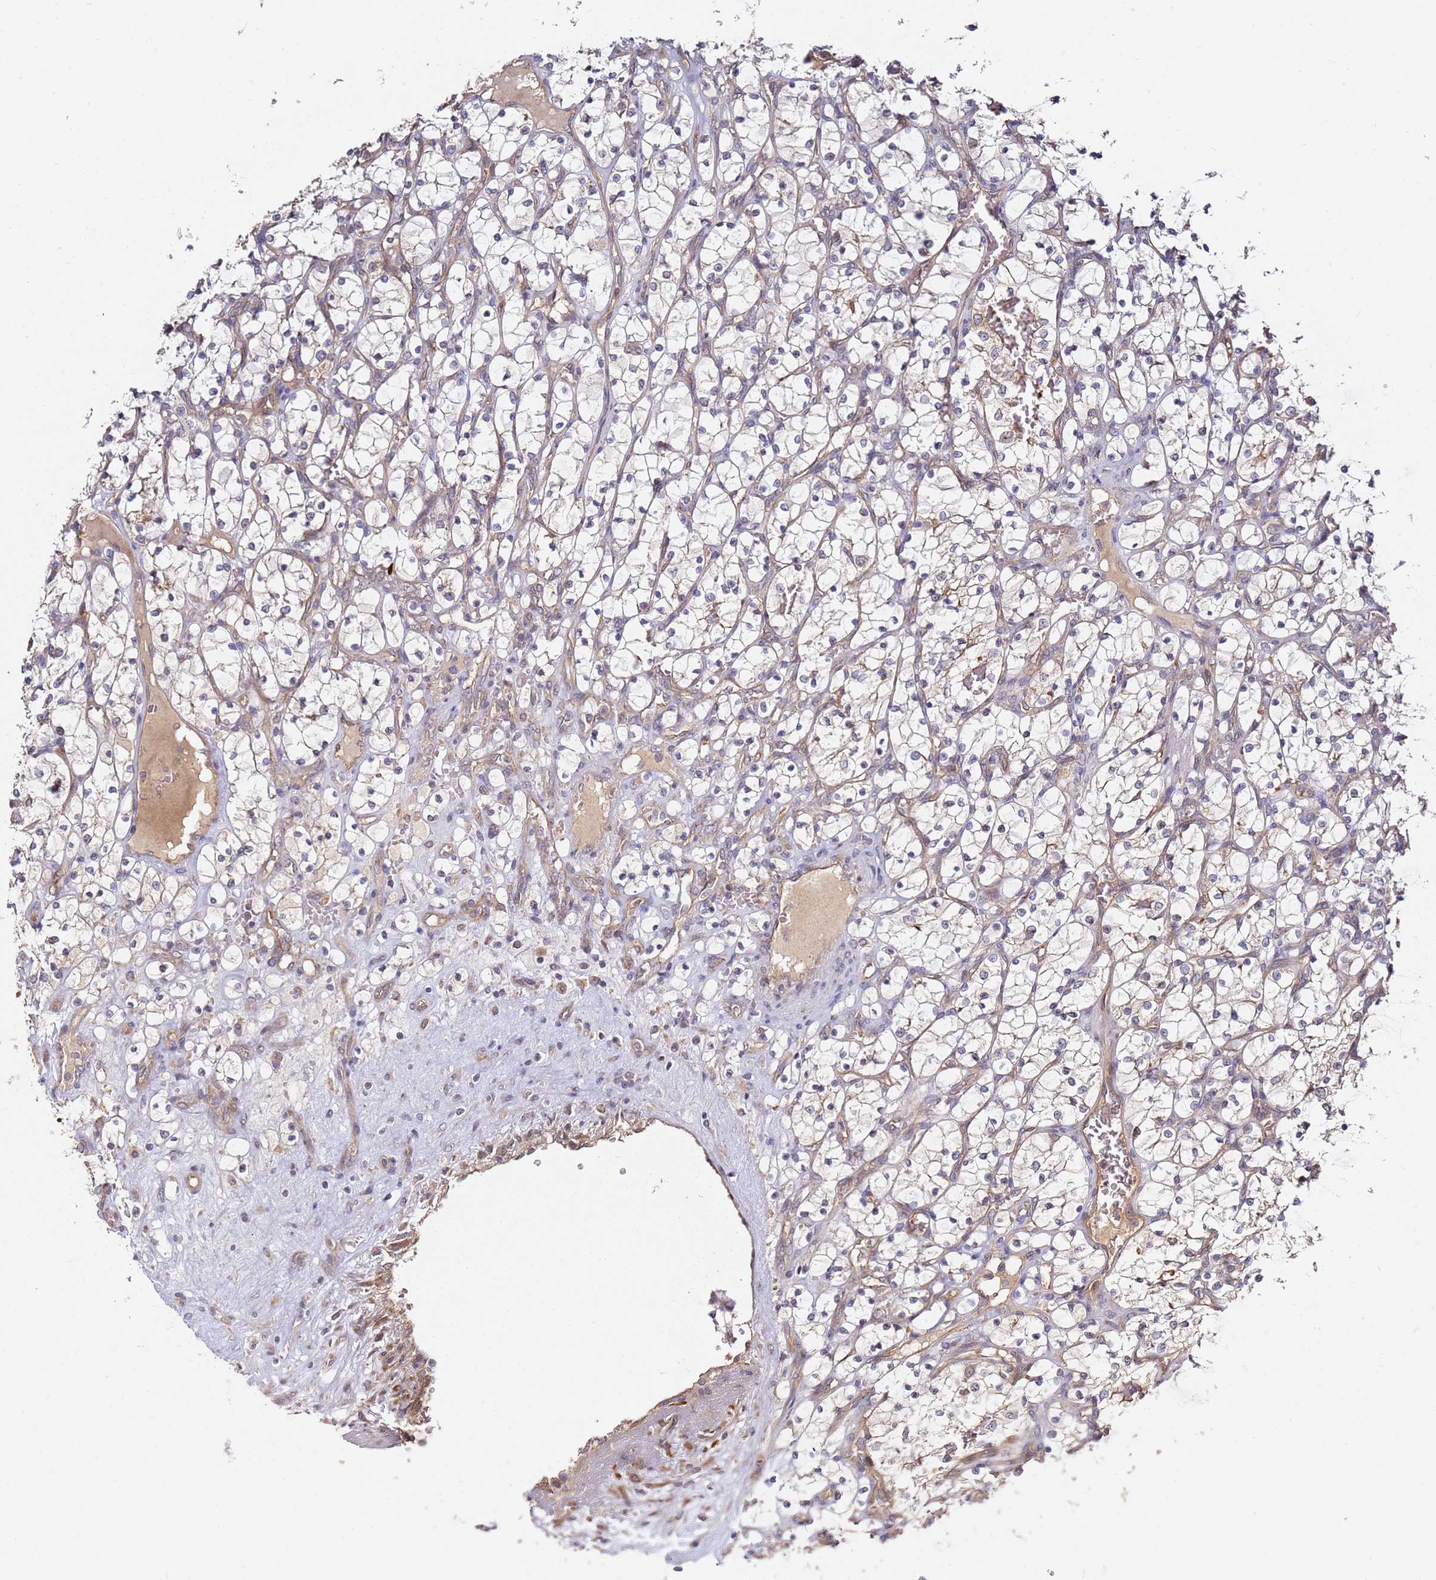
{"staining": {"intensity": "weak", "quantity": "<25%", "location": "cytoplasmic/membranous"}, "tissue": "renal cancer", "cell_type": "Tumor cells", "image_type": "cancer", "snomed": [{"axis": "morphology", "description": "Adenocarcinoma, NOS"}, {"axis": "topography", "description": "Kidney"}], "caption": "IHC image of neoplastic tissue: renal adenocarcinoma stained with DAB (3,3'-diaminobenzidine) reveals no significant protein positivity in tumor cells. (DAB (3,3'-diaminobenzidine) IHC with hematoxylin counter stain).", "gene": "OSBPL2", "patient": {"sex": "female", "age": 69}}